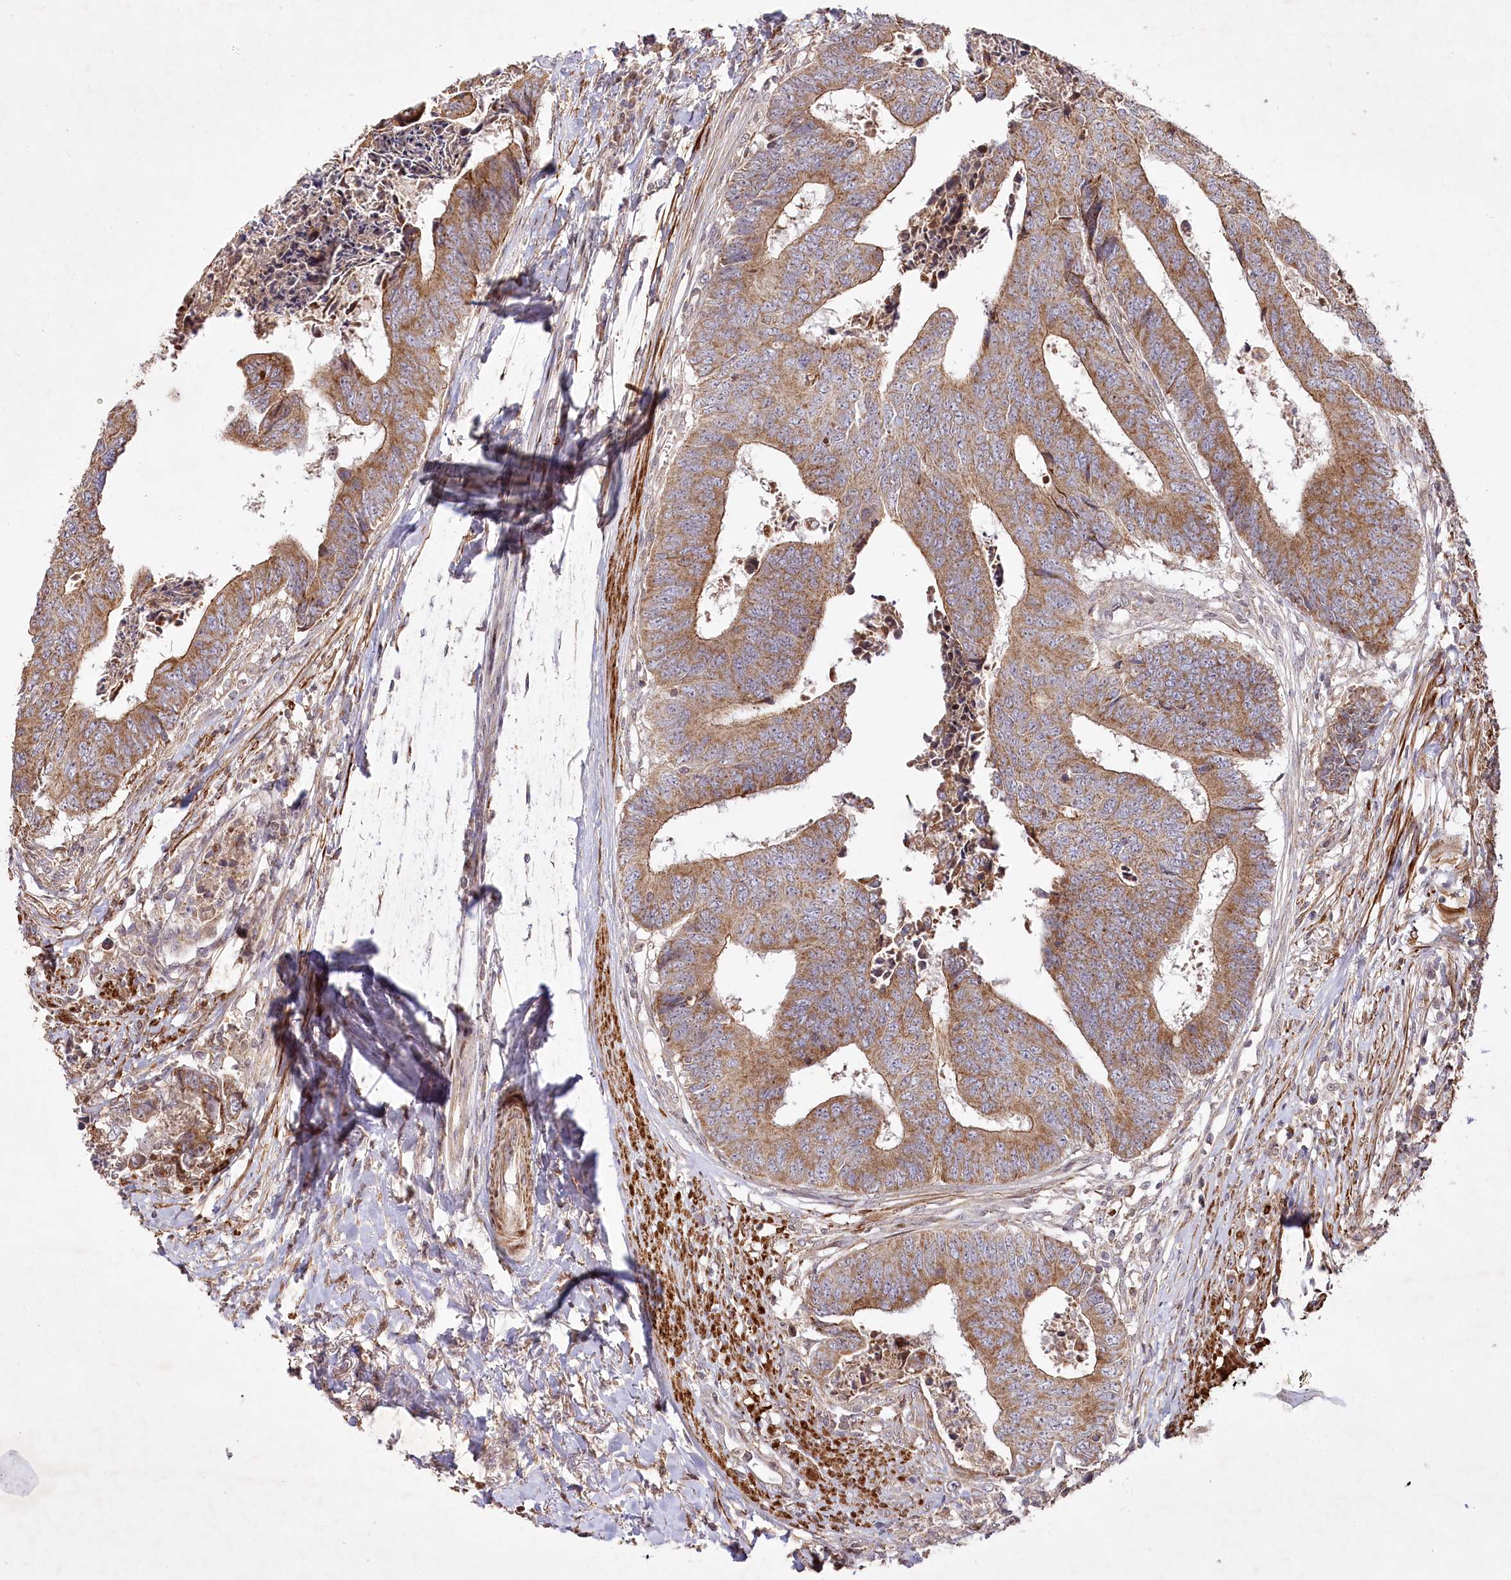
{"staining": {"intensity": "moderate", "quantity": ">75%", "location": "cytoplasmic/membranous"}, "tissue": "colorectal cancer", "cell_type": "Tumor cells", "image_type": "cancer", "snomed": [{"axis": "morphology", "description": "Adenocarcinoma, NOS"}, {"axis": "topography", "description": "Rectum"}], "caption": "Tumor cells display medium levels of moderate cytoplasmic/membranous expression in approximately >75% of cells in colorectal cancer (adenocarcinoma).", "gene": "PSTK", "patient": {"sex": "male", "age": 84}}